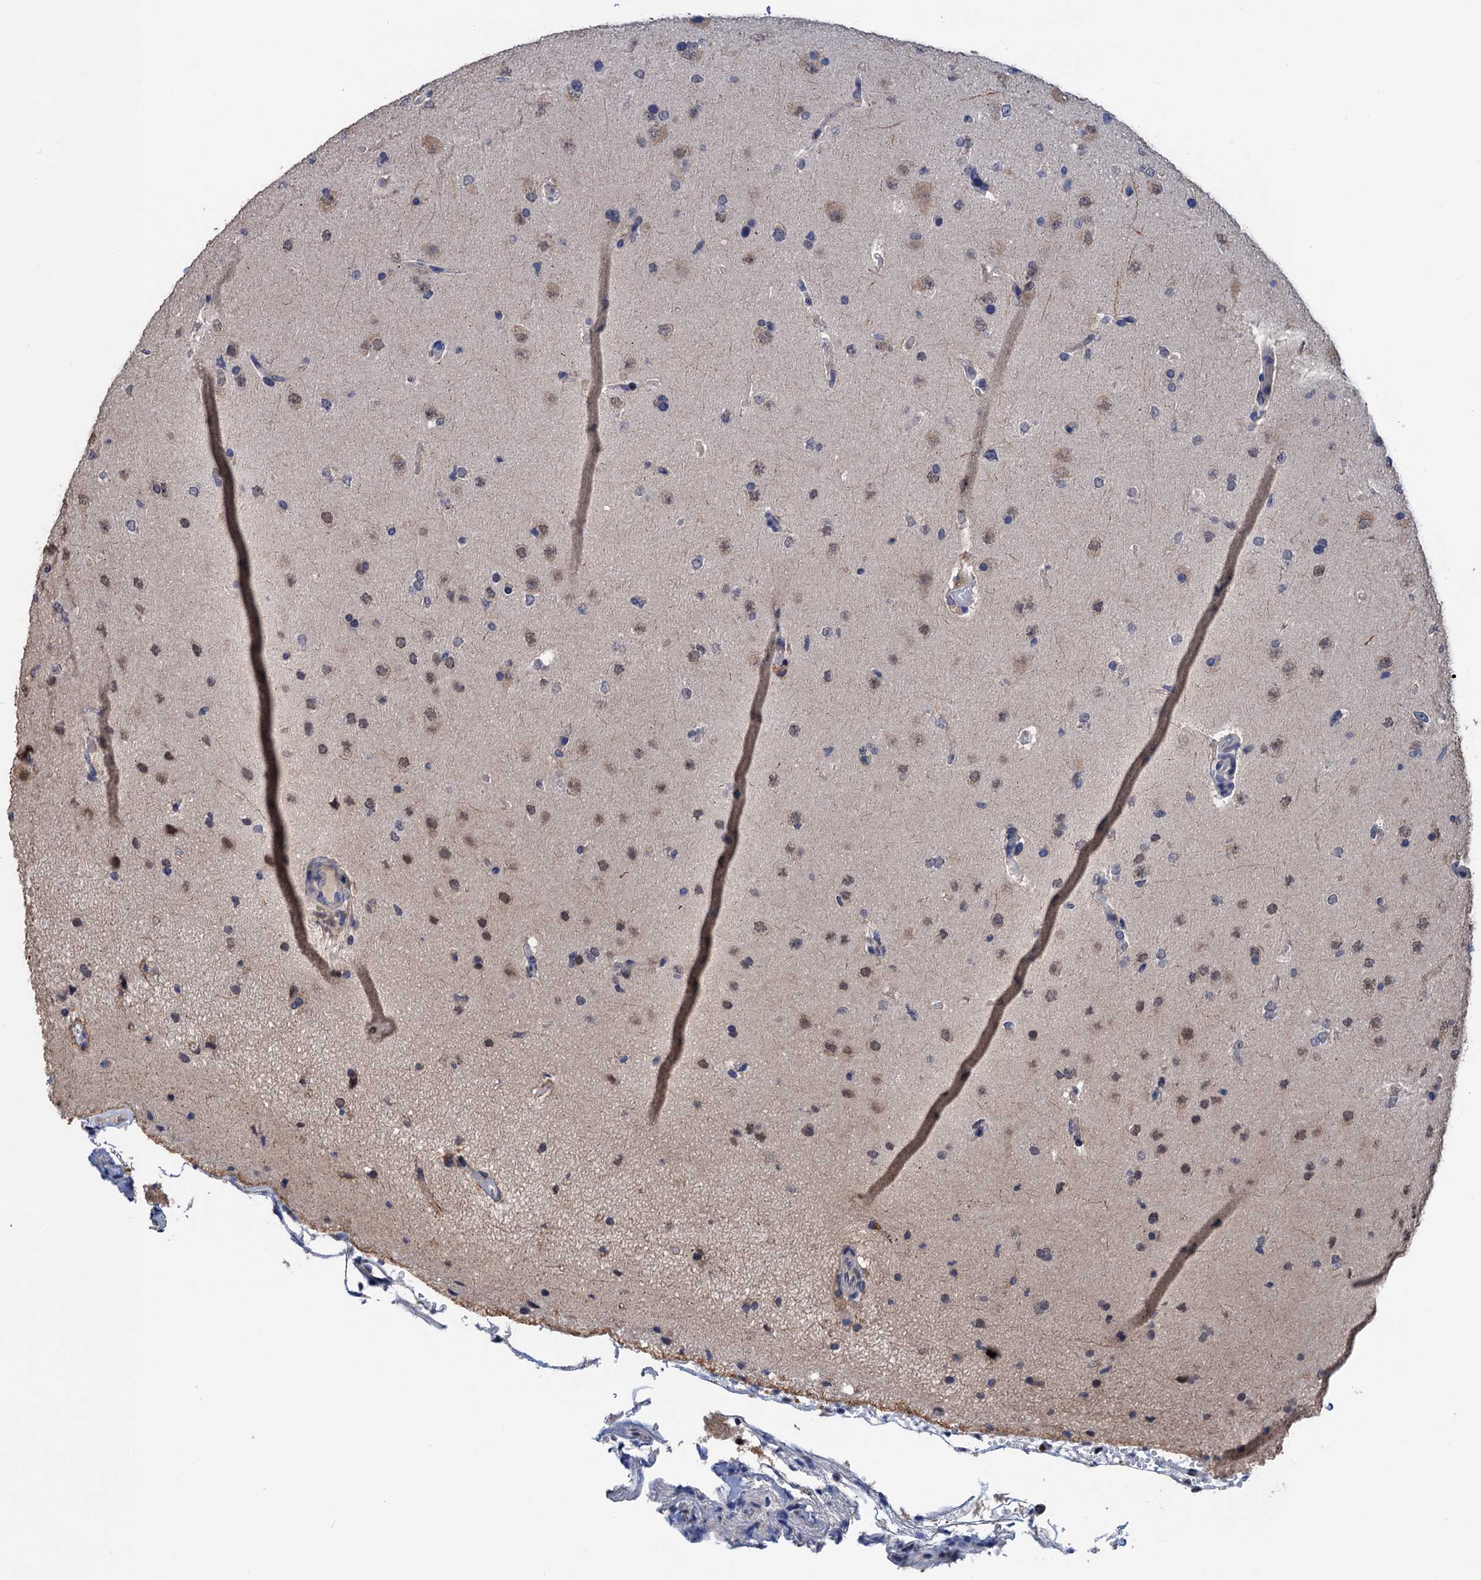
{"staining": {"intensity": "moderate", "quantity": "<25%", "location": "nuclear"}, "tissue": "glioma", "cell_type": "Tumor cells", "image_type": "cancer", "snomed": [{"axis": "morphology", "description": "Glioma, malignant, High grade"}, {"axis": "topography", "description": "Brain"}], "caption": "Immunohistochemistry staining of malignant glioma (high-grade), which exhibits low levels of moderate nuclear staining in approximately <25% of tumor cells indicating moderate nuclear protein positivity. The staining was performed using DAB (brown) for protein detection and nuclei were counterstained in hematoxylin (blue).", "gene": "ART5", "patient": {"sex": "male", "age": 72}}